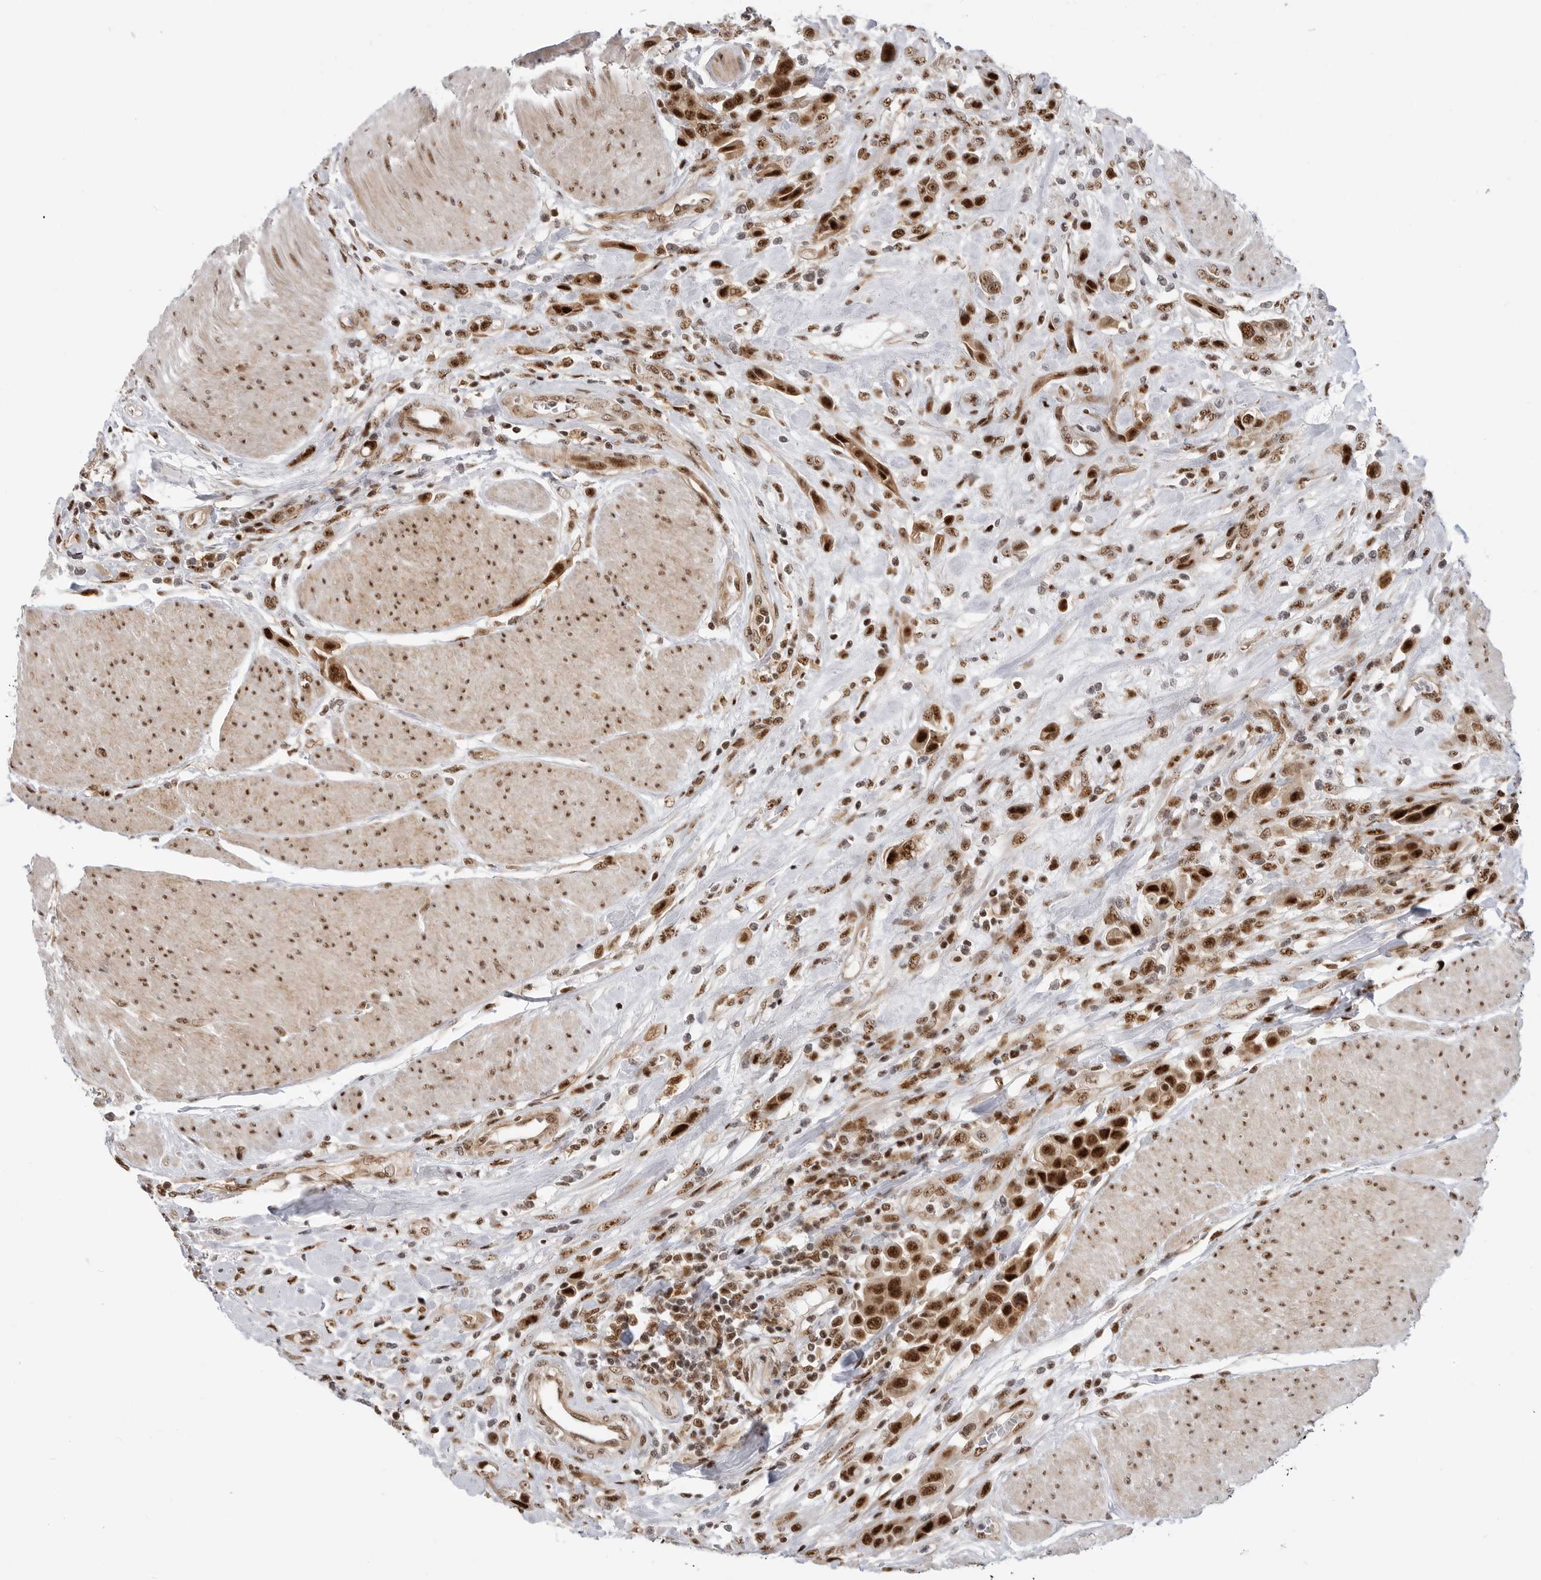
{"staining": {"intensity": "strong", "quantity": ">75%", "location": "cytoplasmic/membranous,nuclear"}, "tissue": "urothelial cancer", "cell_type": "Tumor cells", "image_type": "cancer", "snomed": [{"axis": "morphology", "description": "Urothelial carcinoma, High grade"}, {"axis": "topography", "description": "Urinary bladder"}], "caption": "The photomicrograph reveals a brown stain indicating the presence of a protein in the cytoplasmic/membranous and nuclear of tumor cells in high-grade urothelial carcinoma.", "gene": "GPATCH2", "patient": {"sex": "male", "age": 50}}